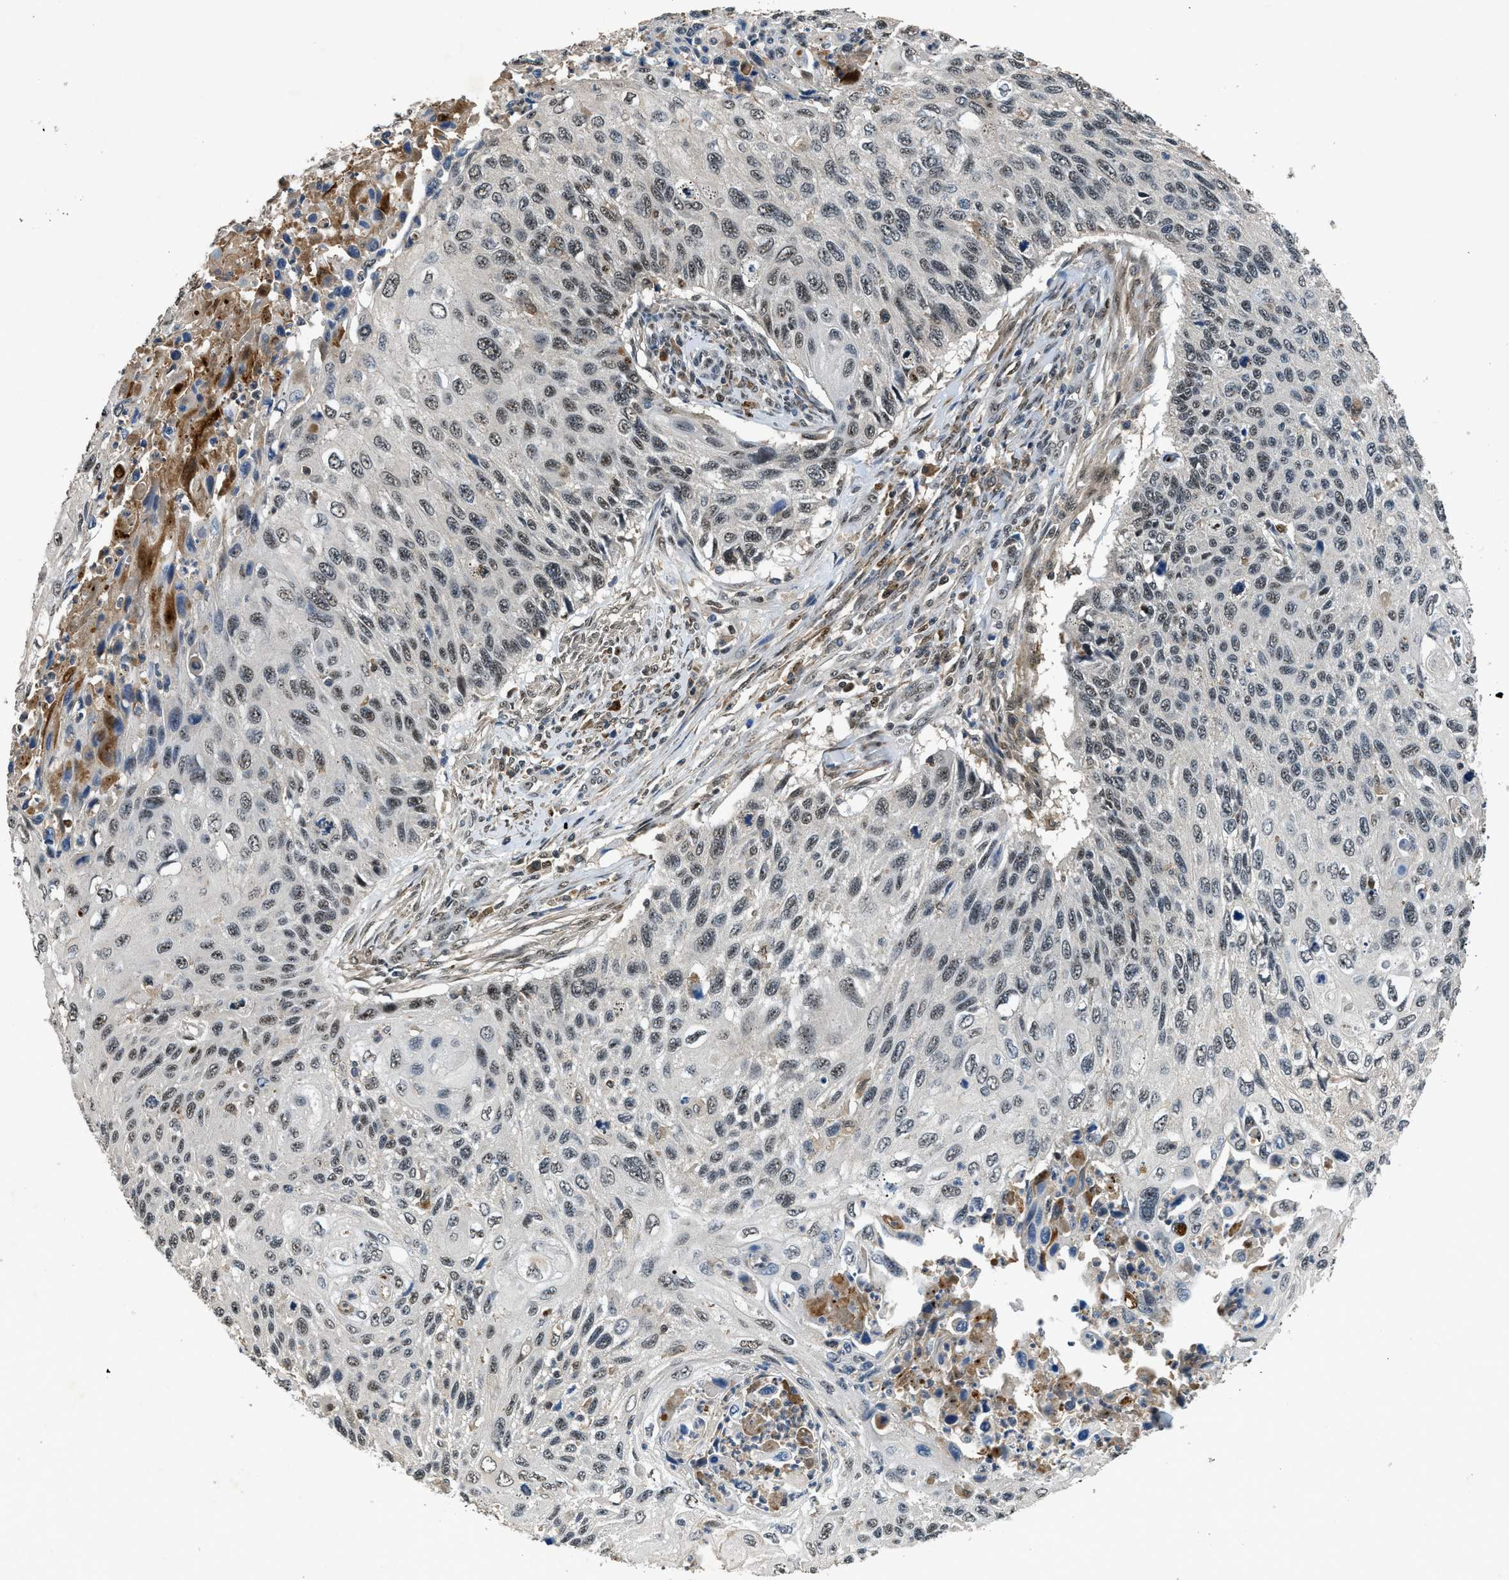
{"staining": {"intensity": "weak", "quantity": "25%-75%", "location": "nuclear"}, "tissue": "cervical cancer", "cell_type": "Tumor cells", "image_type": "cancer", "snomed": [{"axis": "morphology", "description": "Squamous cell carcinoma, NOS"}, {"axis": "topography", "description": "Cervix"}], "caption": "A low amount of weak nuclear positivity is present in about 25%-75% of tumor cells in cervical cancer tissue.", "gene": "SLC15A4", "patient": {"sex": "female", "age": 70}}